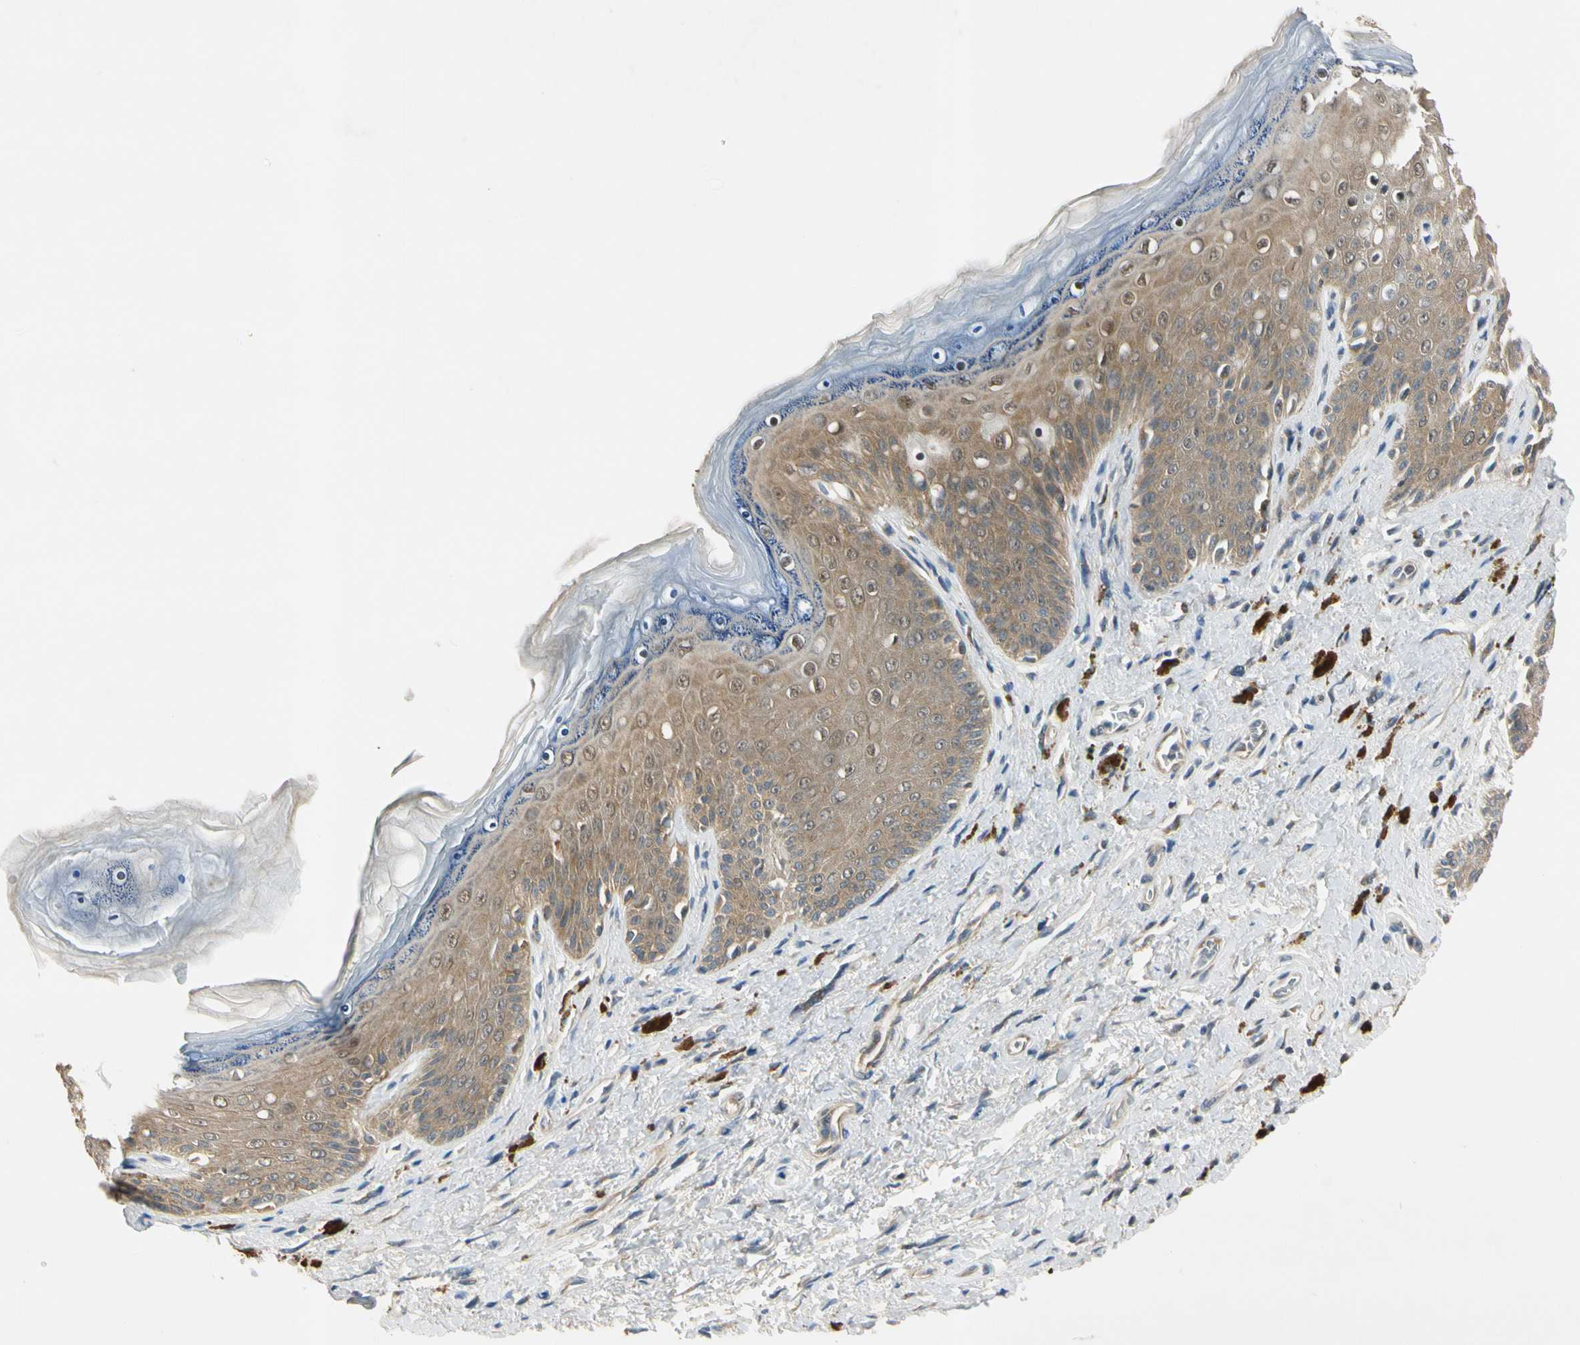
{"staining": {"intensity": "moderate", "quantity": ">75%", "location": "cytoplasmic/membranous,nuclear"}, "tissue": "skin", "cell_type": "Epidermal cells", "image_type": "normal", "snomed": [{"axis": "morphology", "description": "Normal tissue, NOS"}, {"axis": "topography", "description": "Anal"}], "caption": "An immunohistochemistry (IHC) histopathology image of normal tissue is shown. Protein staining in brown labels moderate cytoplasmic/membranous,nuclear positivity in skin within epidermal cells.", "gene": "RPS6KB2", "patient": {"sex": "female", "age": 46}}